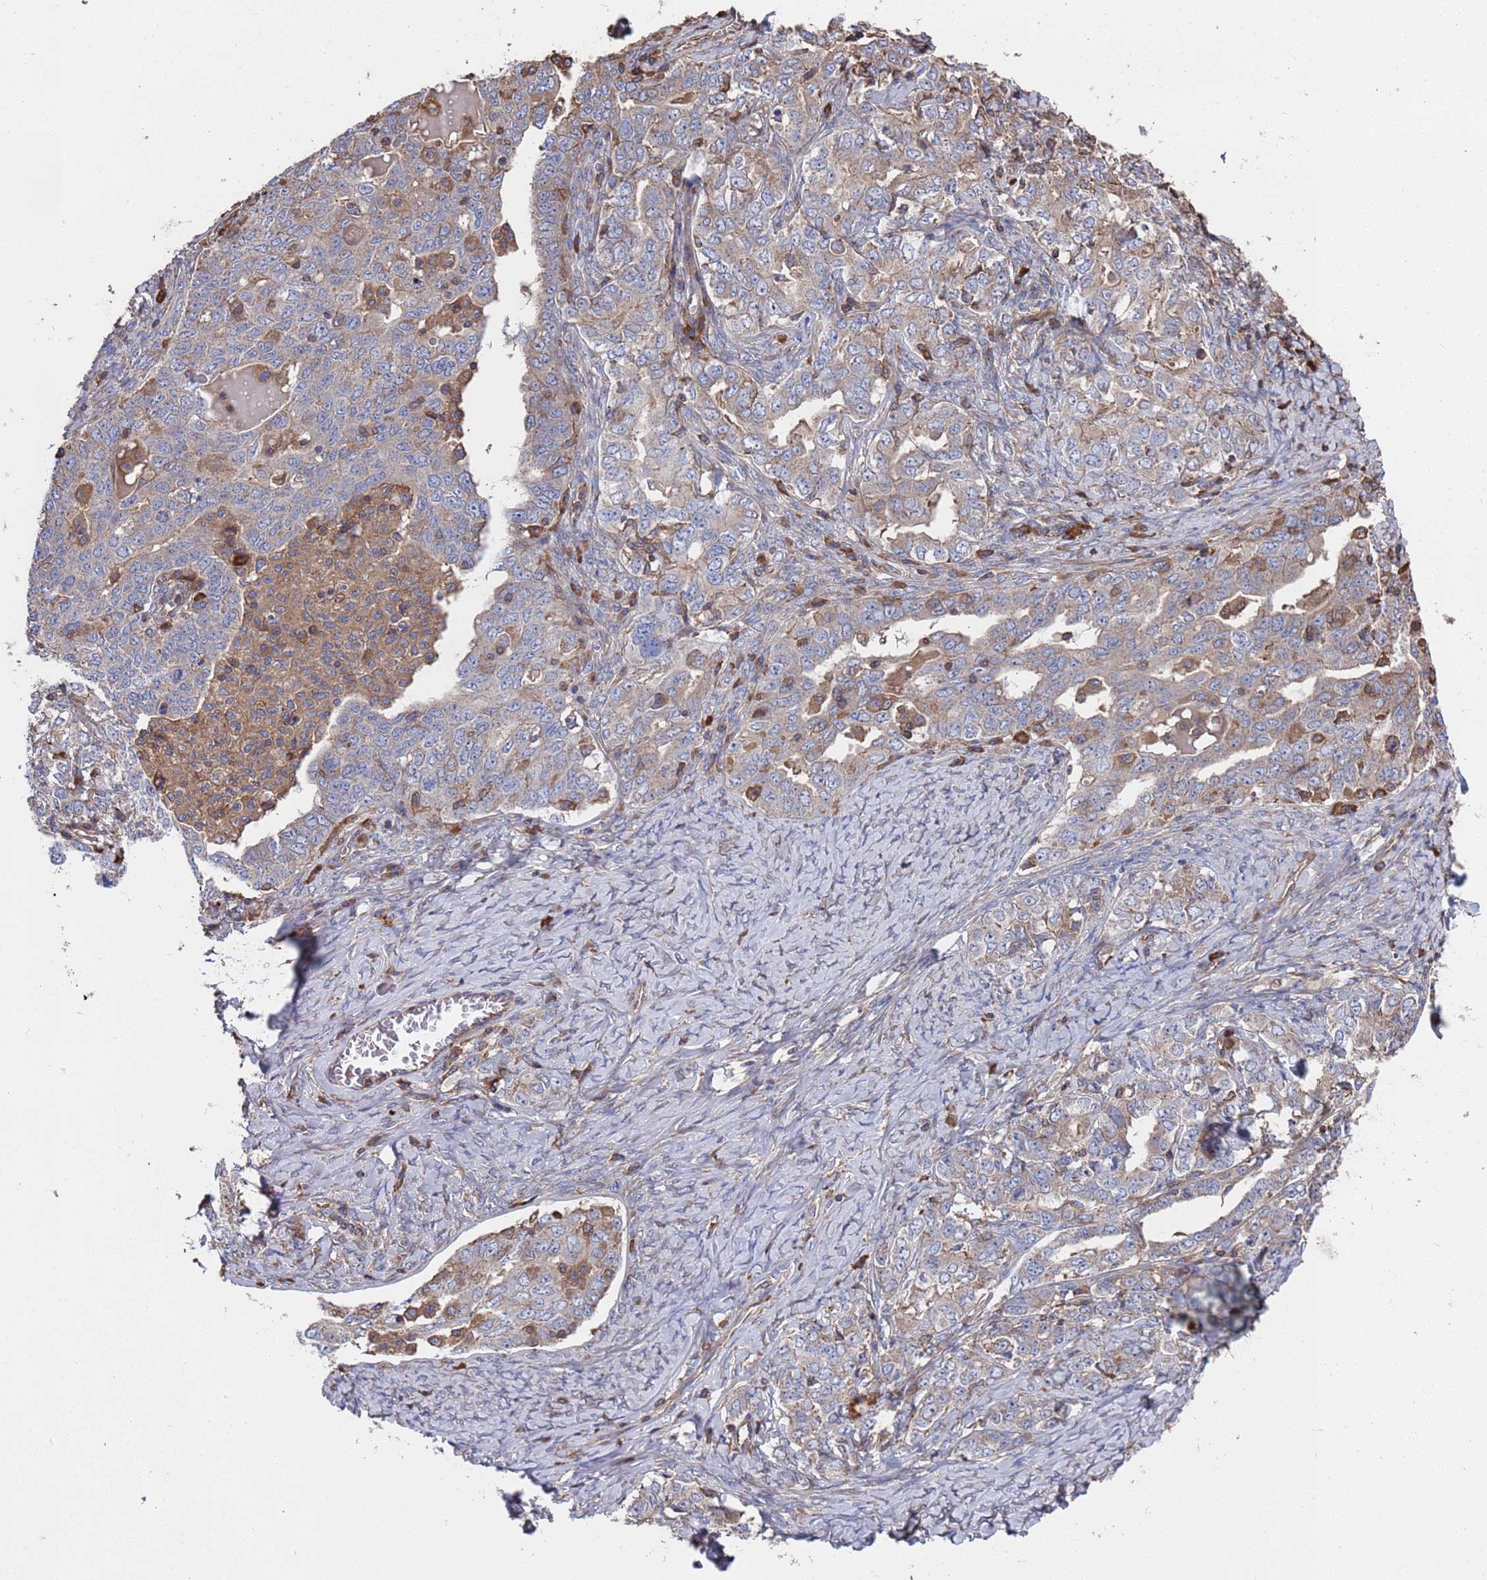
{"staining": {"intensity": "negative", "quantity": "none", "location": "none"}, "tissue": "ovarian cancer", "cell_type": "Tumor cells", "image_type": "cancer", "snomed": [{"axis": "morphology", "description": "Carcinoma, endometroid"}, {"axis": "topography", "description": "Ovary"}], "caption": "The histopathology image demonstrates no significant positivity in tumor cells of ovarian cancer (endometroid carcinoma).", "gene": "PYCR1", "patient": {"sex": "female", "age": 62}}